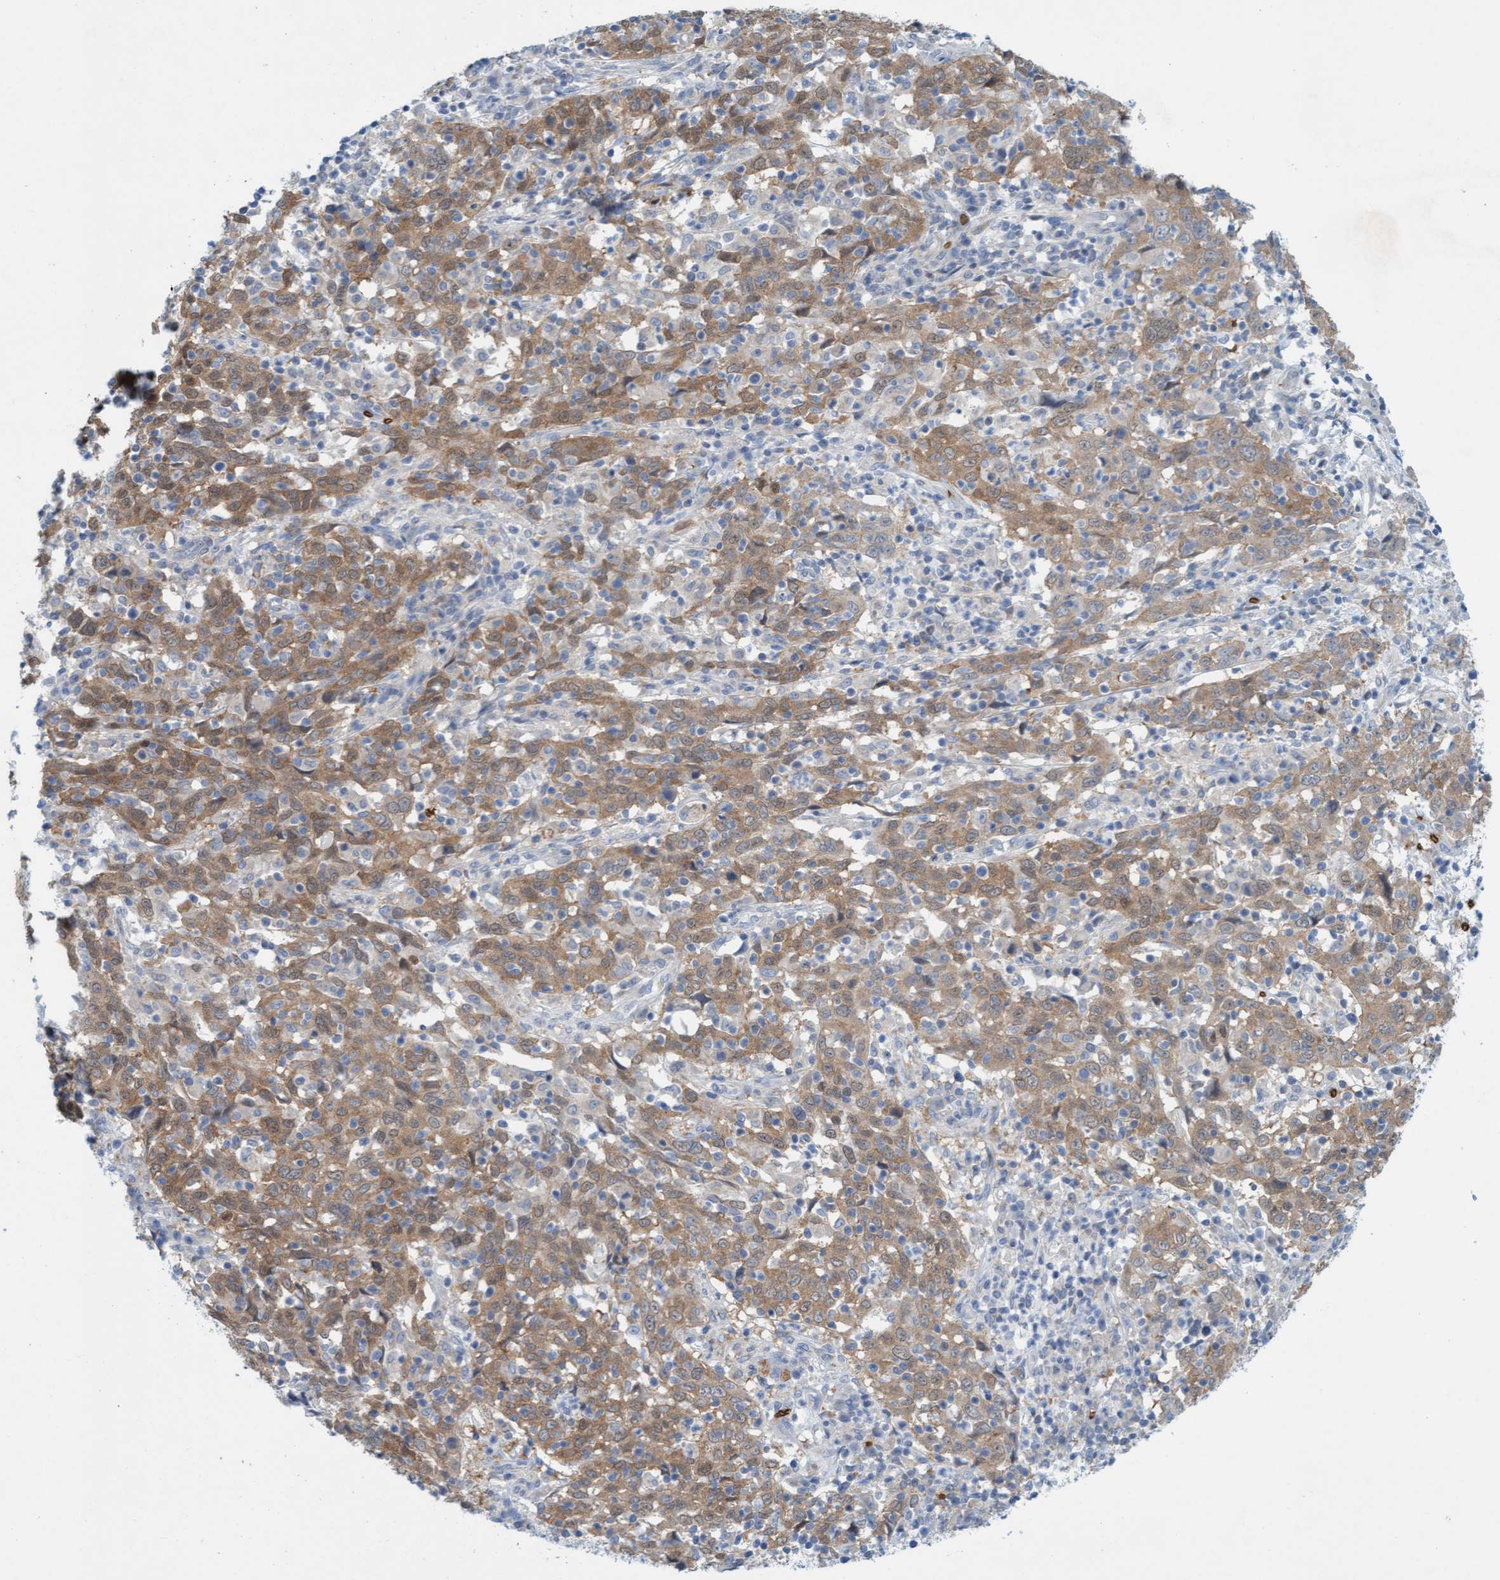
{"staining": {"intensity": "moderate", "quantity": ">75%", "location": "cytoplasmic/membranous"}, "tissue": "cervical cancer", "cell_type": "Tumor cells", "image_type": "cancer", "snomed": [{"axis": "morphology", "description": "Squamous cell carcinoma, NOS"}, {"axis": "topography", "description": "Cervix"}], "caption": "Protein analysis of squamous cell carcinoma (cervical) tissue reveals moderate cytoplasmic/membranous expression in about >75% of tumor cells.", "gene": "SPEM2", "patient": {"sex": "female", "age": 46}}